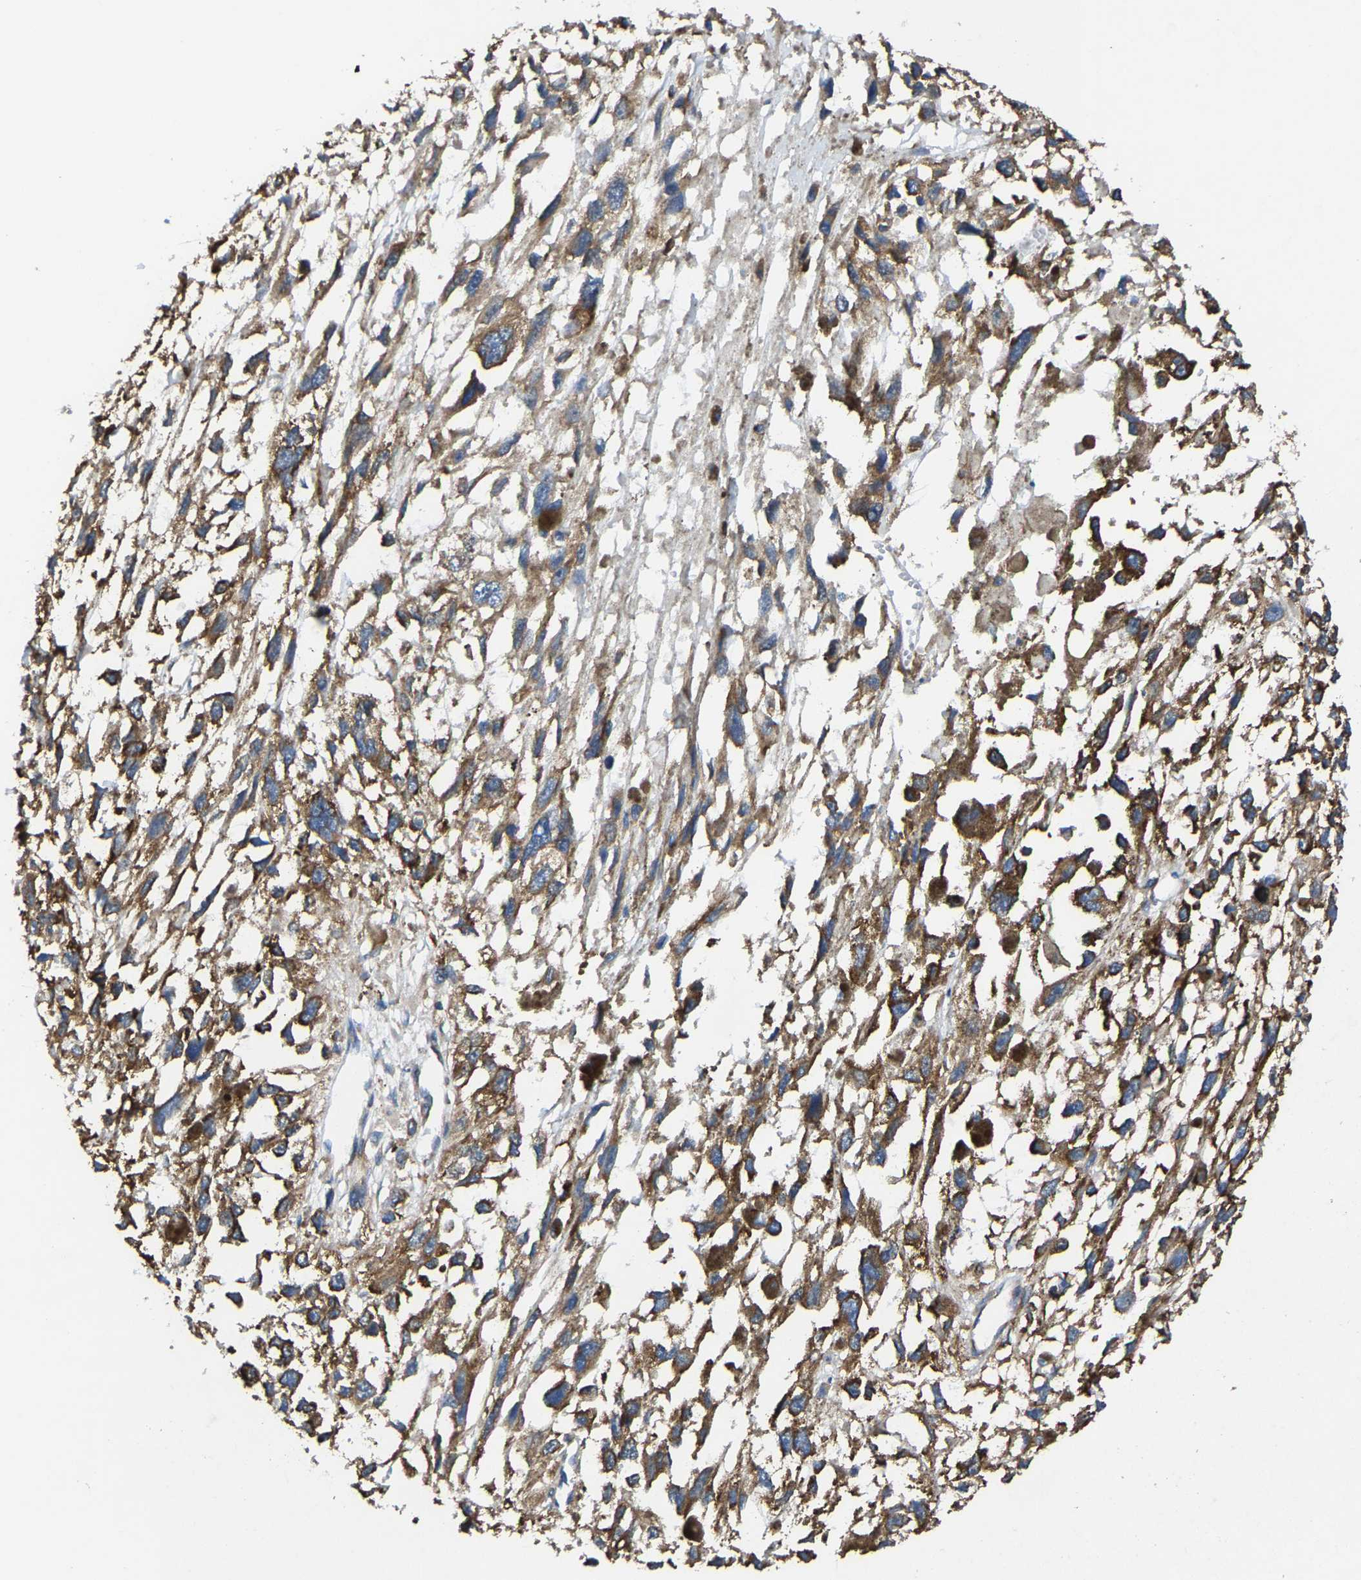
{"staining": {"intensity": "strong", "quantity": ">75%", "location": "cytoplasmic/membranous"}, "tissue": "melanoma", "cell_type": "Tumor cells", "image_type": "cancer", "snomed": [{"axis": "morphology", "description": "Malignant melanoma, Metastatic site"}, {"axis": "topography", "description": "Lymph node"}], "caption": "Brown immunohistochemical staining in human melanoma reveals strong cytoplasmic/membranous positivity in approximately >75% of tumor cells. The staining was performed using DAB, with brown indicating positive protein expression. Nuclei are stained blue with hematoxylin.", "gene": "G3BP2", "patient": {"sex": "male", "age": 59}}